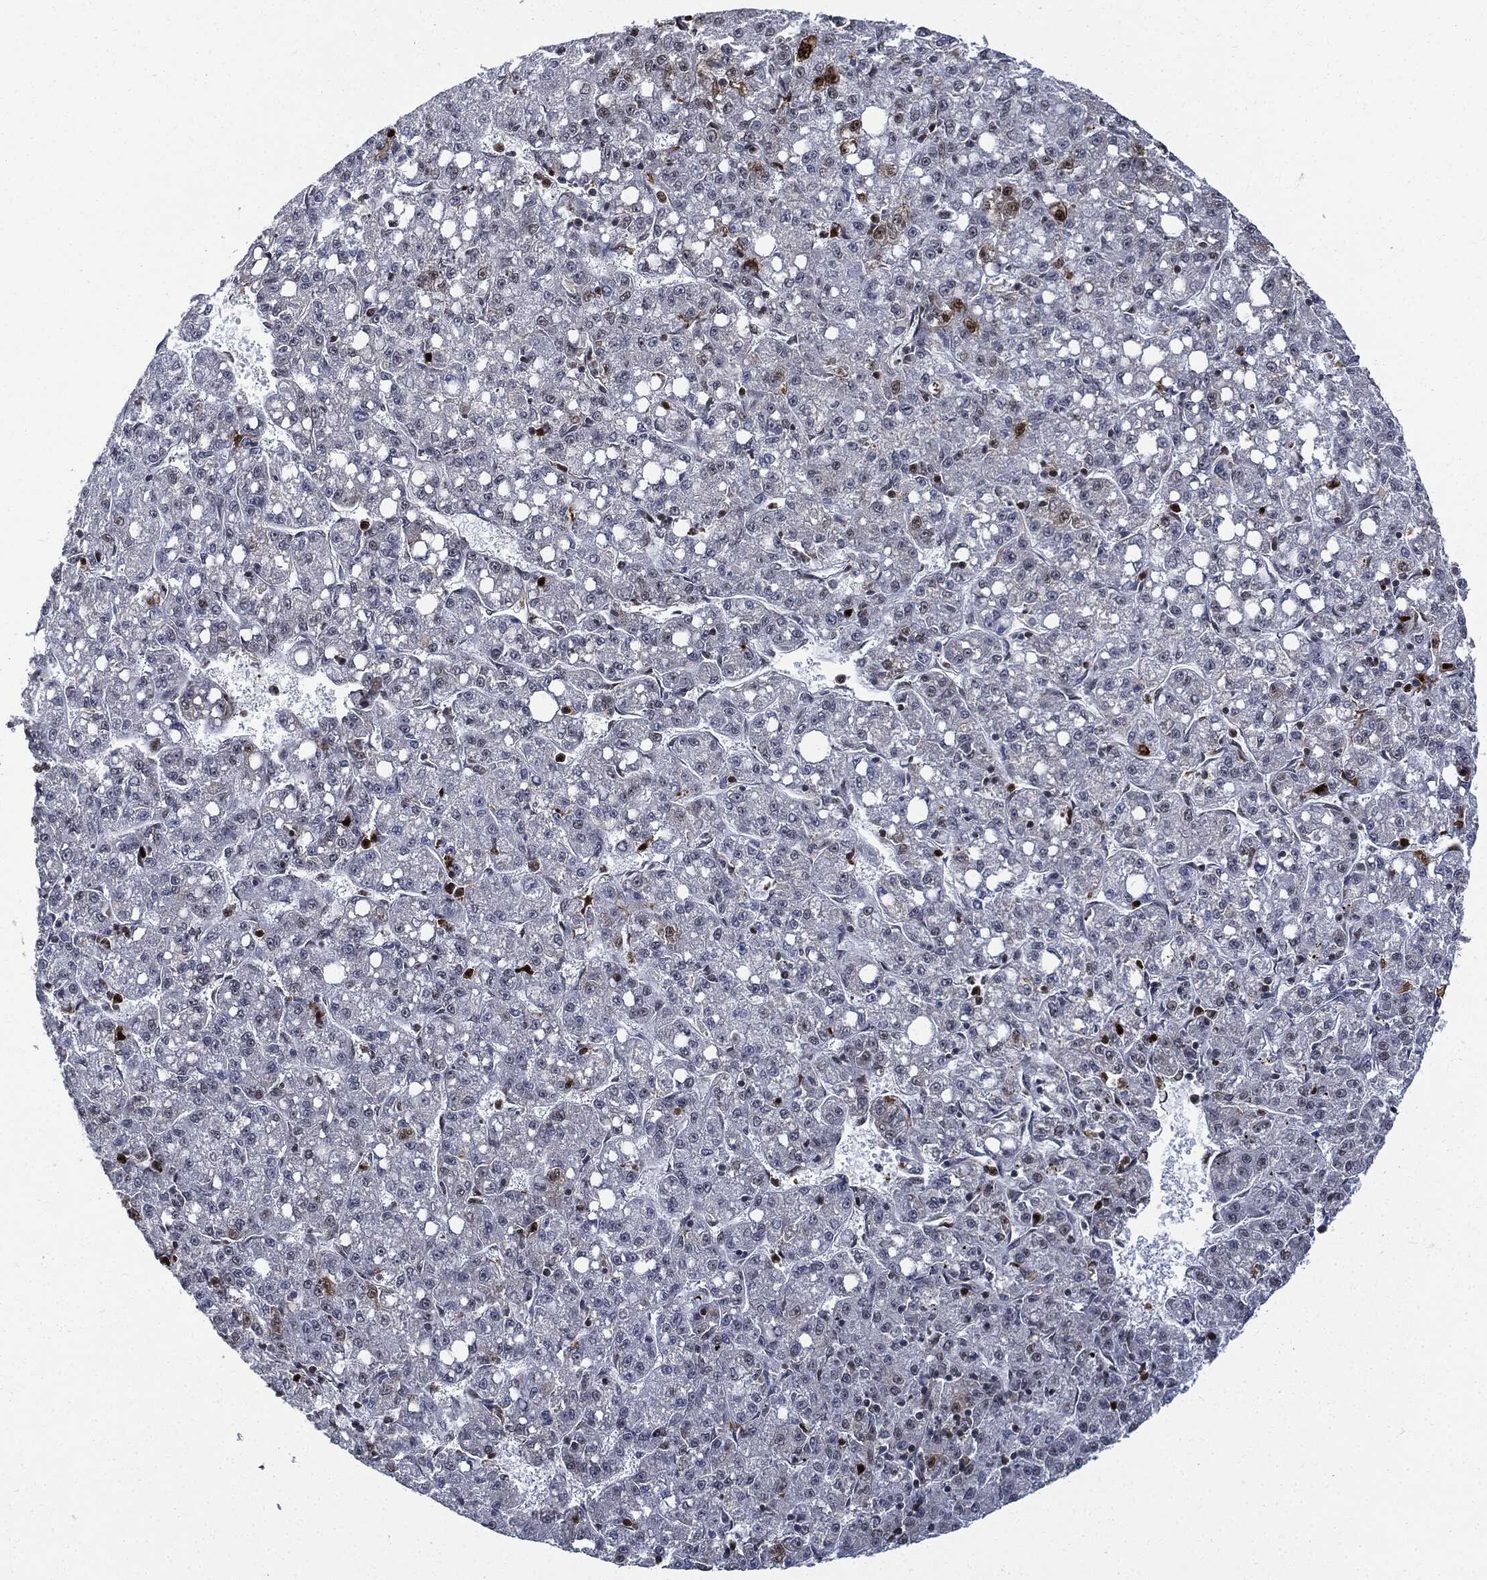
{"staining": {"intensity": "negative", "quantity": "none", "location": "none"}, "tissue": "liver cancer", "cell_type": "Tumor cells", "image_type": "cancer", "snomed": [{"axis": "morphology", "description": "Carcinoma, Hepatocellular, NOS"}, {"axis": "topography", "description": "Liver"}], "caption": "A high-resolution histopathology image shows IHC staining of hepatocellular carcinoma (liver), which exhibits no significant staining in tumor cells. (DAB IHC visualized using brightfield microscopy, high magnification).", "gene": "PCNA", "patient": {"sex": "female", "age": 65}}